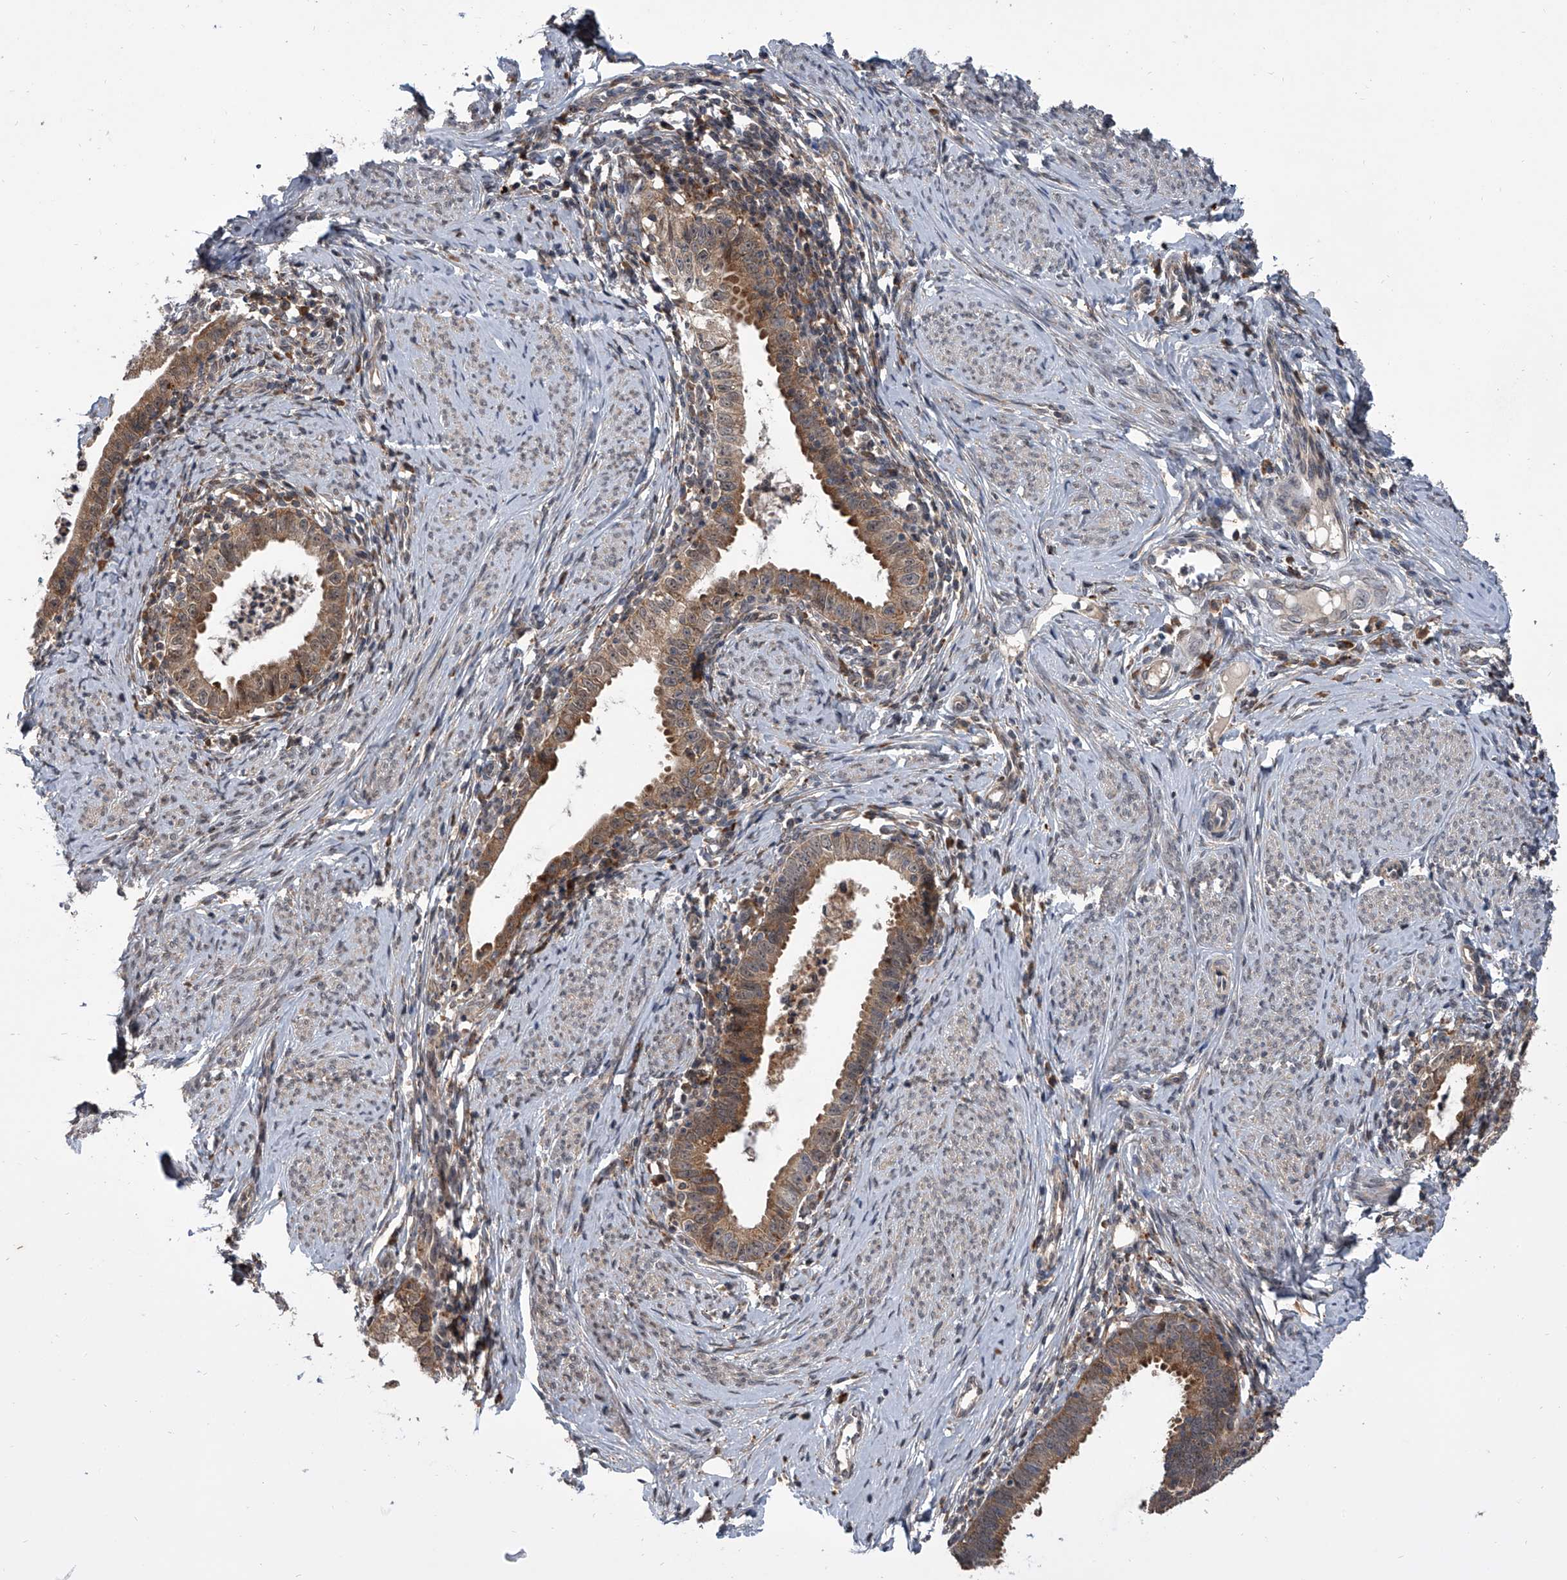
{"staining": {"intensity": "moderate", "quantity": ">75%", "location": "cytoplasmic/membranous"}, "tissue": "cervical cancer", "cell_type": "Tumor cells", "image_type": "cancer", "snomed": [{"axis": "morphology", "description": "Adenocarcinoma, NOS"}, {"axis": "topography", "description": "Cervix"}], "caption": "Adenocarcinoma (cervical) stained for a protein (brown) displays moderate cytoplasmic/membranous positive positivity in about >75% of tumor cells.", "gene": "GEMIN8", "patient": {"sex": "female", "age": 36}}